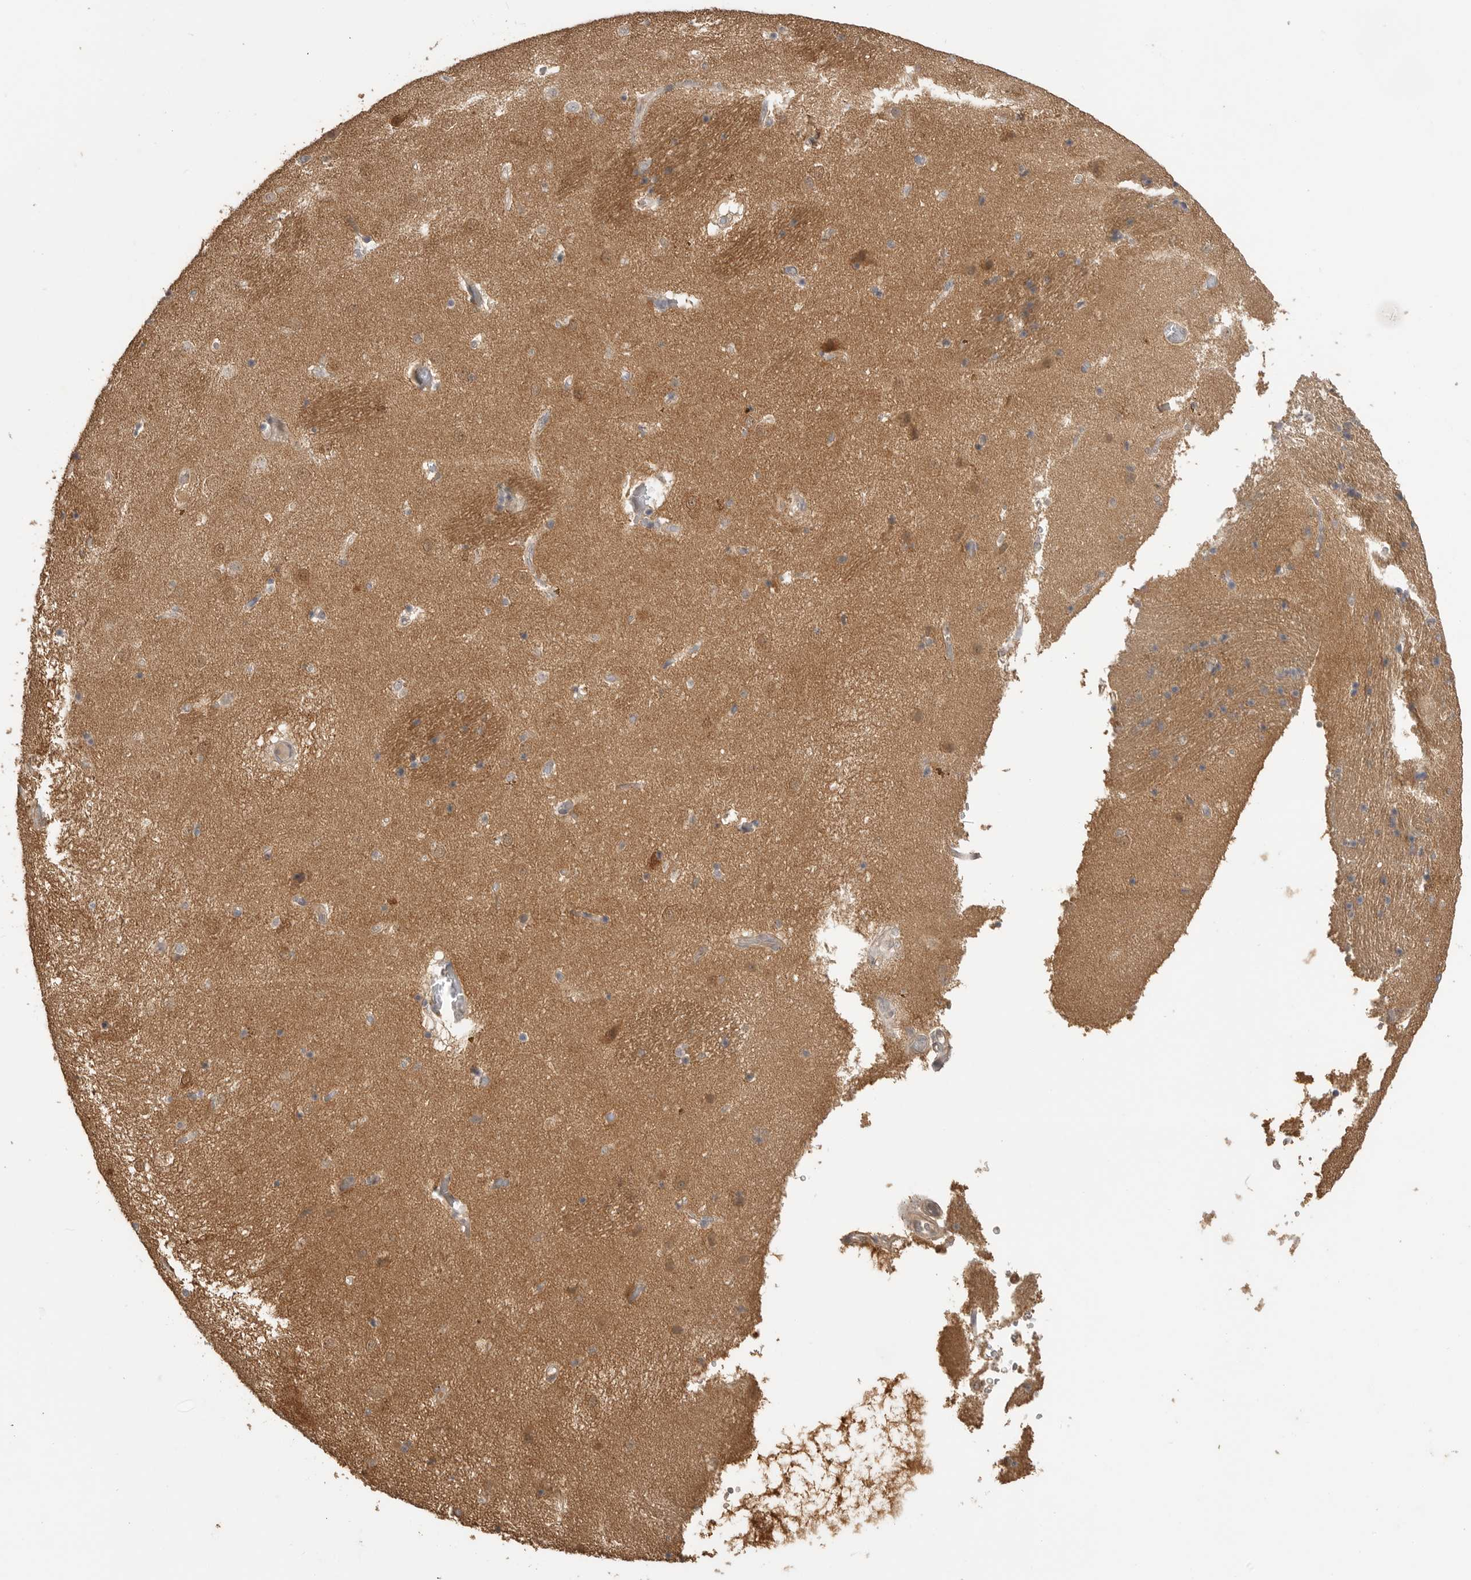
{"staining": {"intensity": "negative", "quantity": "none", "location": "none"}, "tissue": "caudate", "cell_type": "Glial cells", "image_type": "normal", "snomed": [{"axis": "morphology", "description": "Normal tissue, NOS"}, {"axis": "topography", "description": "Lateral ventricle wall"}], "caption": "Immunohistochemistry of normal caudate reveals no expression in glial cells.", "gene": "MAP2K1", "patient": {"sex": "male", "age": 70}}